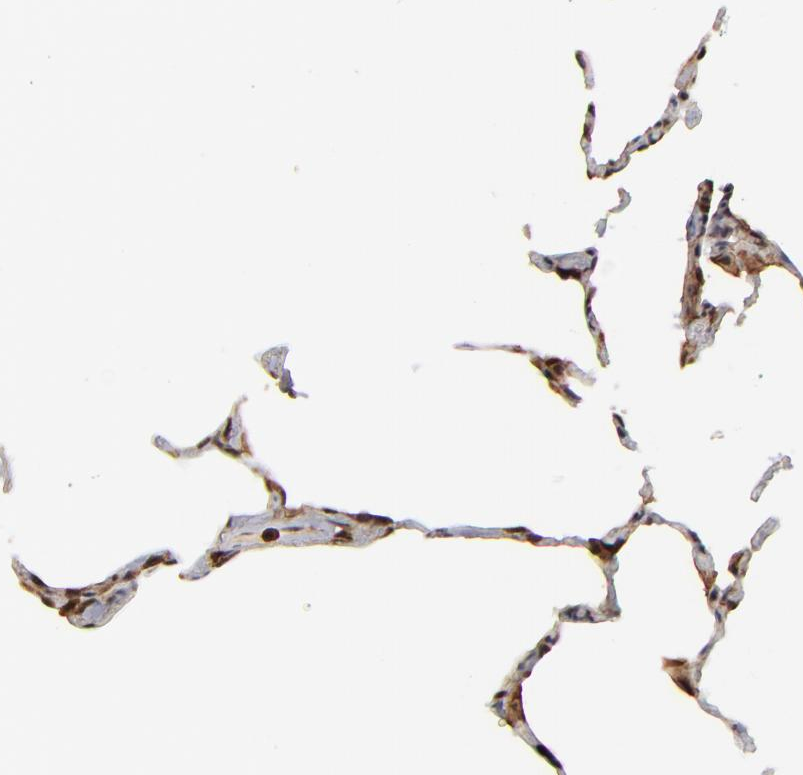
{"staining": {"intensity": "strong", "quantity": ">75%", "location": "nuclear"}, "tissue": "lung", "cell_type": "Alveolar cells", "image_type": "normal", "snomed": [{"axis": "morphology", "description": "Normal tissue, NOS"}, {"axis": "topography", "description": "Lung"}], "caption": "DAB (3,3'-diaminobenzidine) immunohistochemical staining of unremarkable human lung demonstrates strong nuclear protein positivity in about >75% of alveolar cells. The protein is stained brown, and the nuclei are stained in blue (DAB IHC with brightfield microscopy, high magnification).", "gene": "RGS6", "patient": {"sex": "female", "age": 75}}